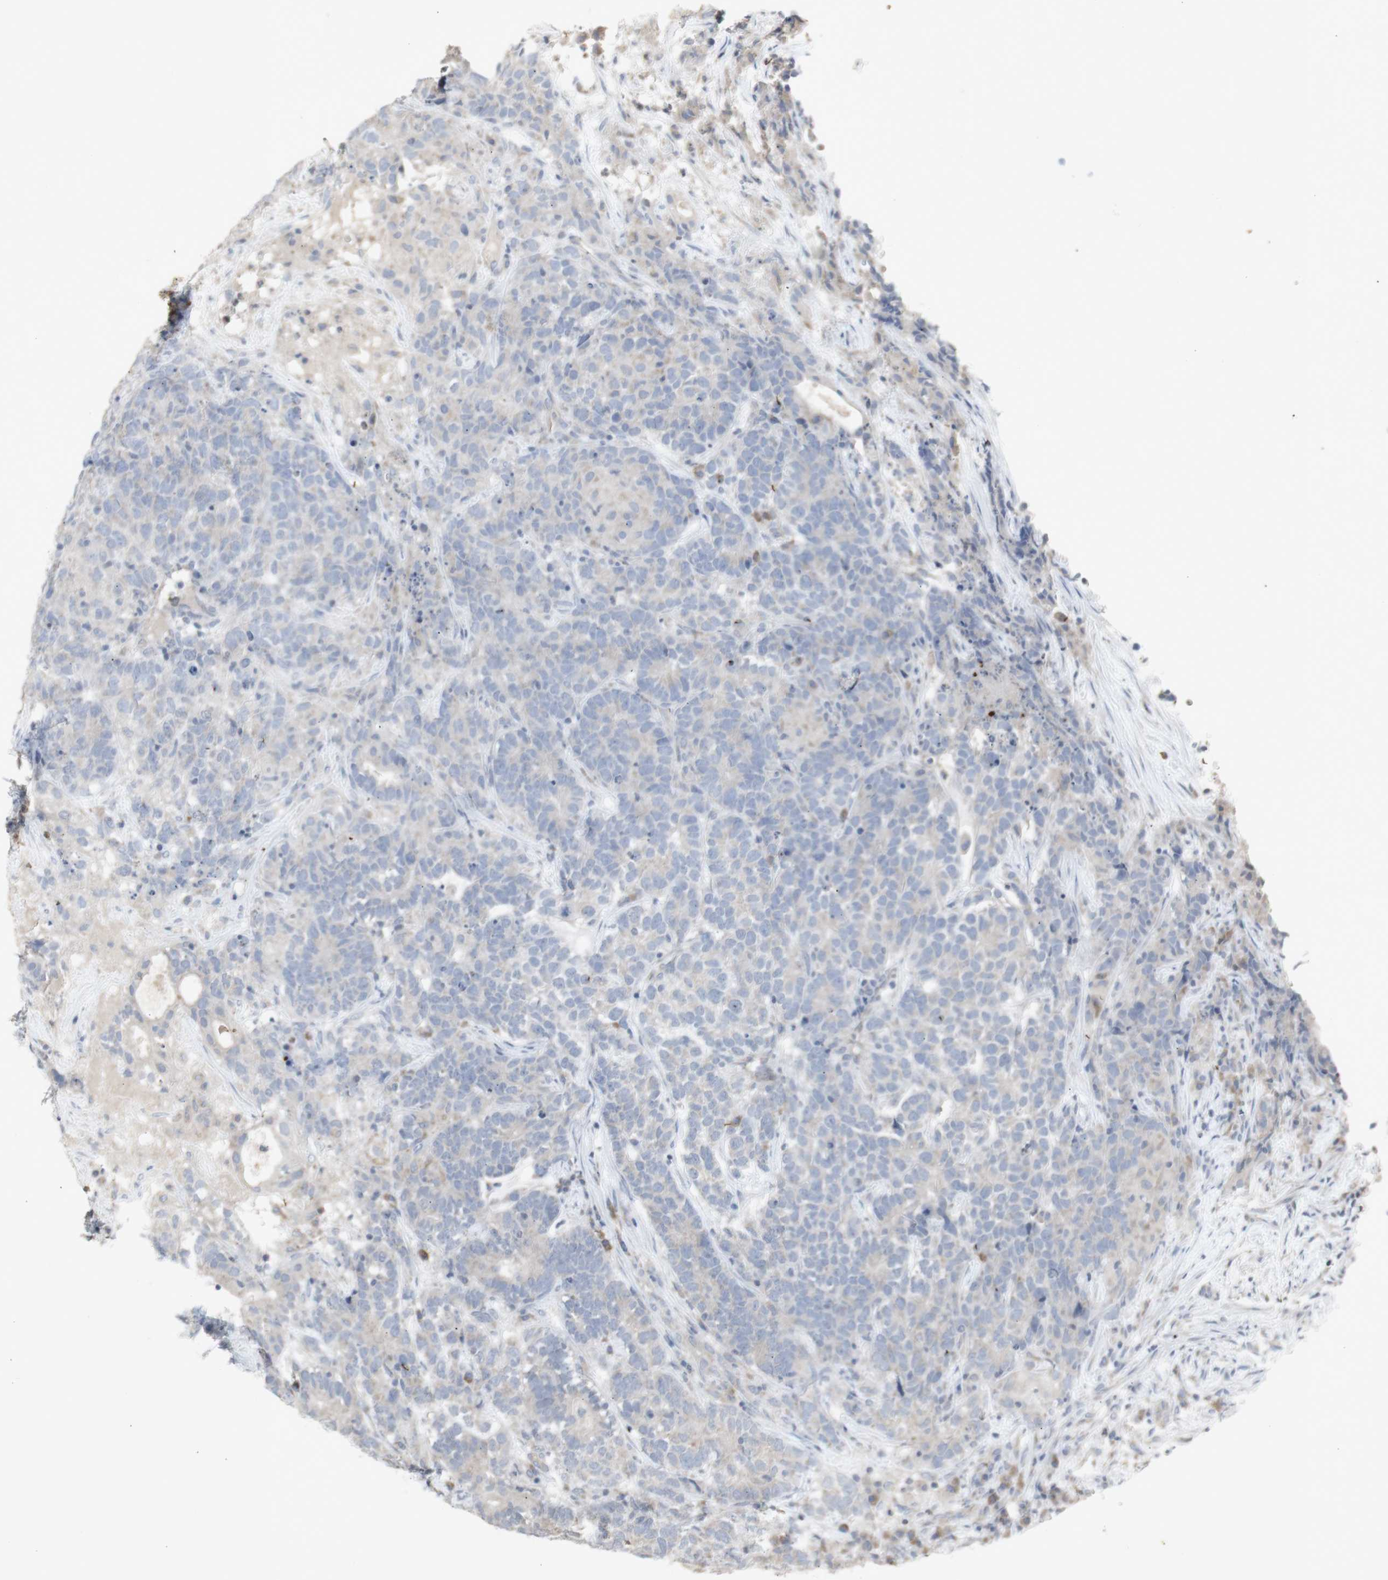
{"staining": {"intensity": "negative", "quantity": "none", "location": "none"}, "tissue": "testis cancer", "cell_type": "Tumor cells", "image_type": "cancer", "snomed": [{"axis": "morphology", "description": "Carcinoma, Embryonal, NOS"}, {"axis": "topography", "description": "Testis"}], "caption": "An immunohistochemistry histopathology image of embryonal carcinoma (testis) is shown. There is no staining in tumor cells of embryonal carcinoma (testis).", "gene": "INS", "patient": {"sex": "male", "age": 26}}